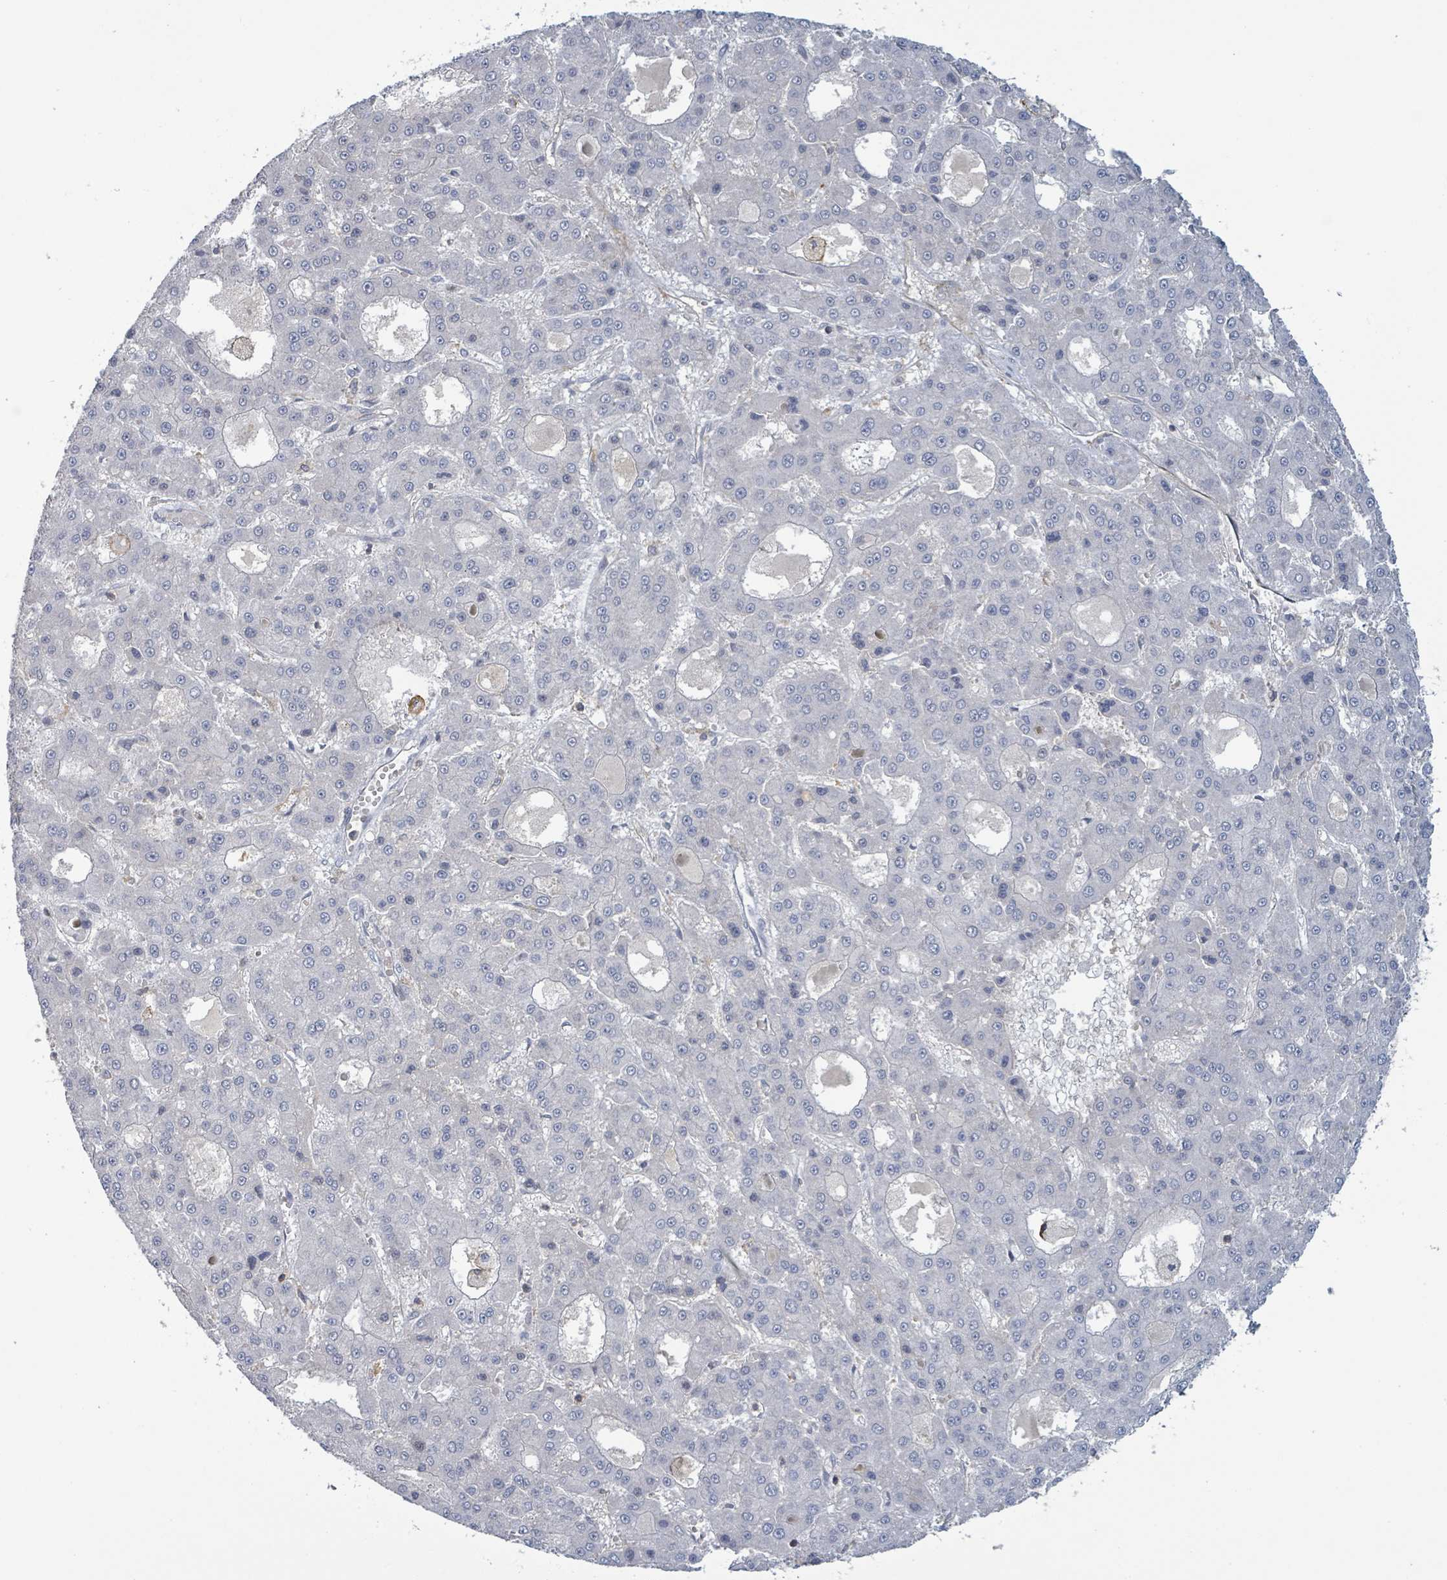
{"staining": {"intensity": "negative", "quantity": "none", "location": "none"}, "tissue": "liver cancer", "cell_type": "Tumor cells", "image_type": "cancer", "snomed": [{"axis": "morphology", "description": "Carcinoma, Hepatocellular, NOS"}, {"axis": "topography", "description": "Liver"}], "caption": "Hepatocellular carcinoma (liver) was stained to show a protein in brown. There is no significant staining in tumor cells.", "gene": "TNFRSF14", "patient": {"sex": "male", "age": 70}}